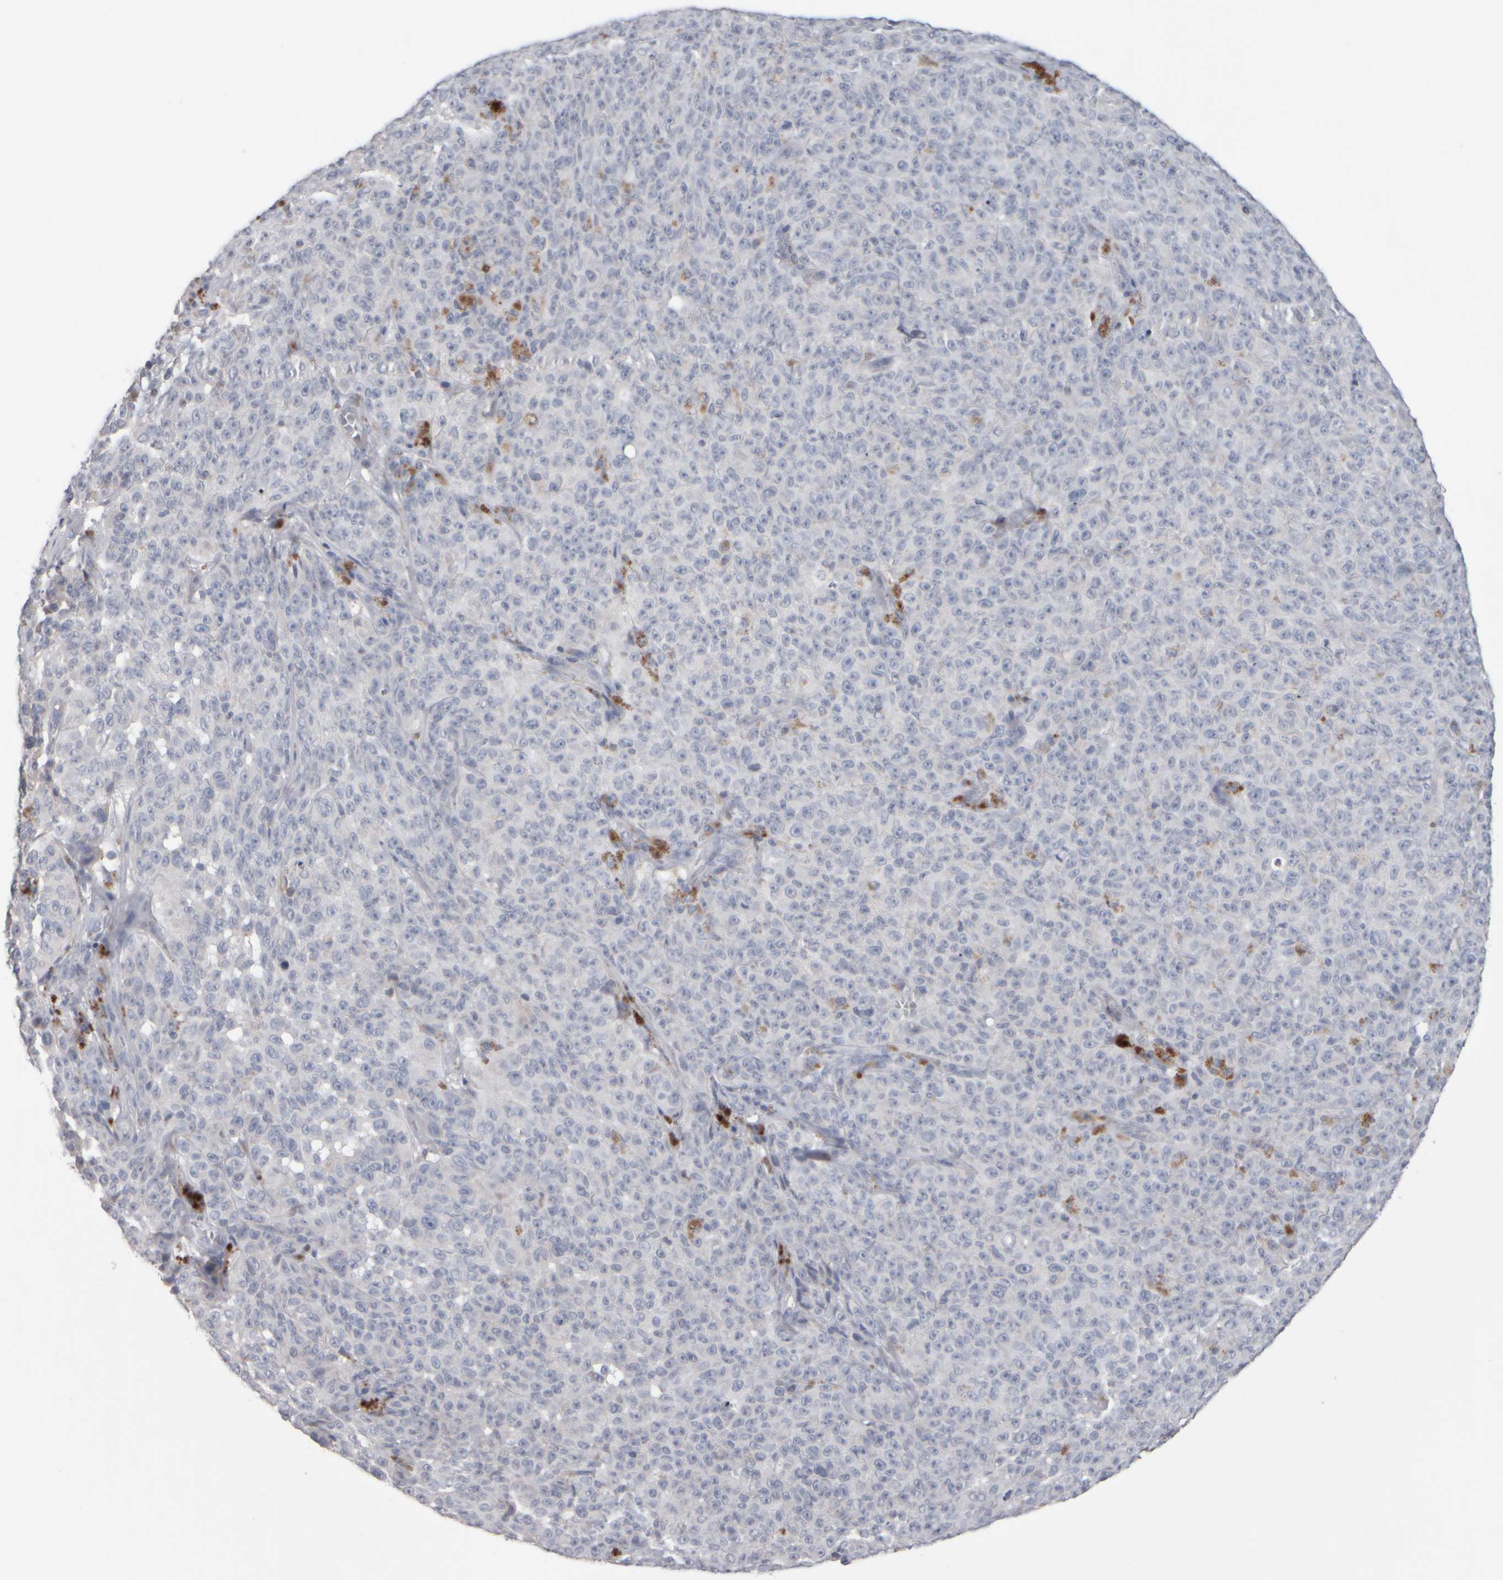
{"staining": {"intensity": "negative", "quantity": "none", "location": "none"}, "tissue": "melanoma", "cell_type": "Tumor cells", "image_type": "cancer", "snomed": [{"axis": "morphology", "description": "Malignant melanoma, NOS"}, {"axis": "topography", "description": "Skin"}], "caption": "This is an immunohistochemistry (IHC) micrograph of human melanoma. There is no positivity in tumor cells.", "gene": "EPHX2", "patient": {"sex": "female", "age": 82}}